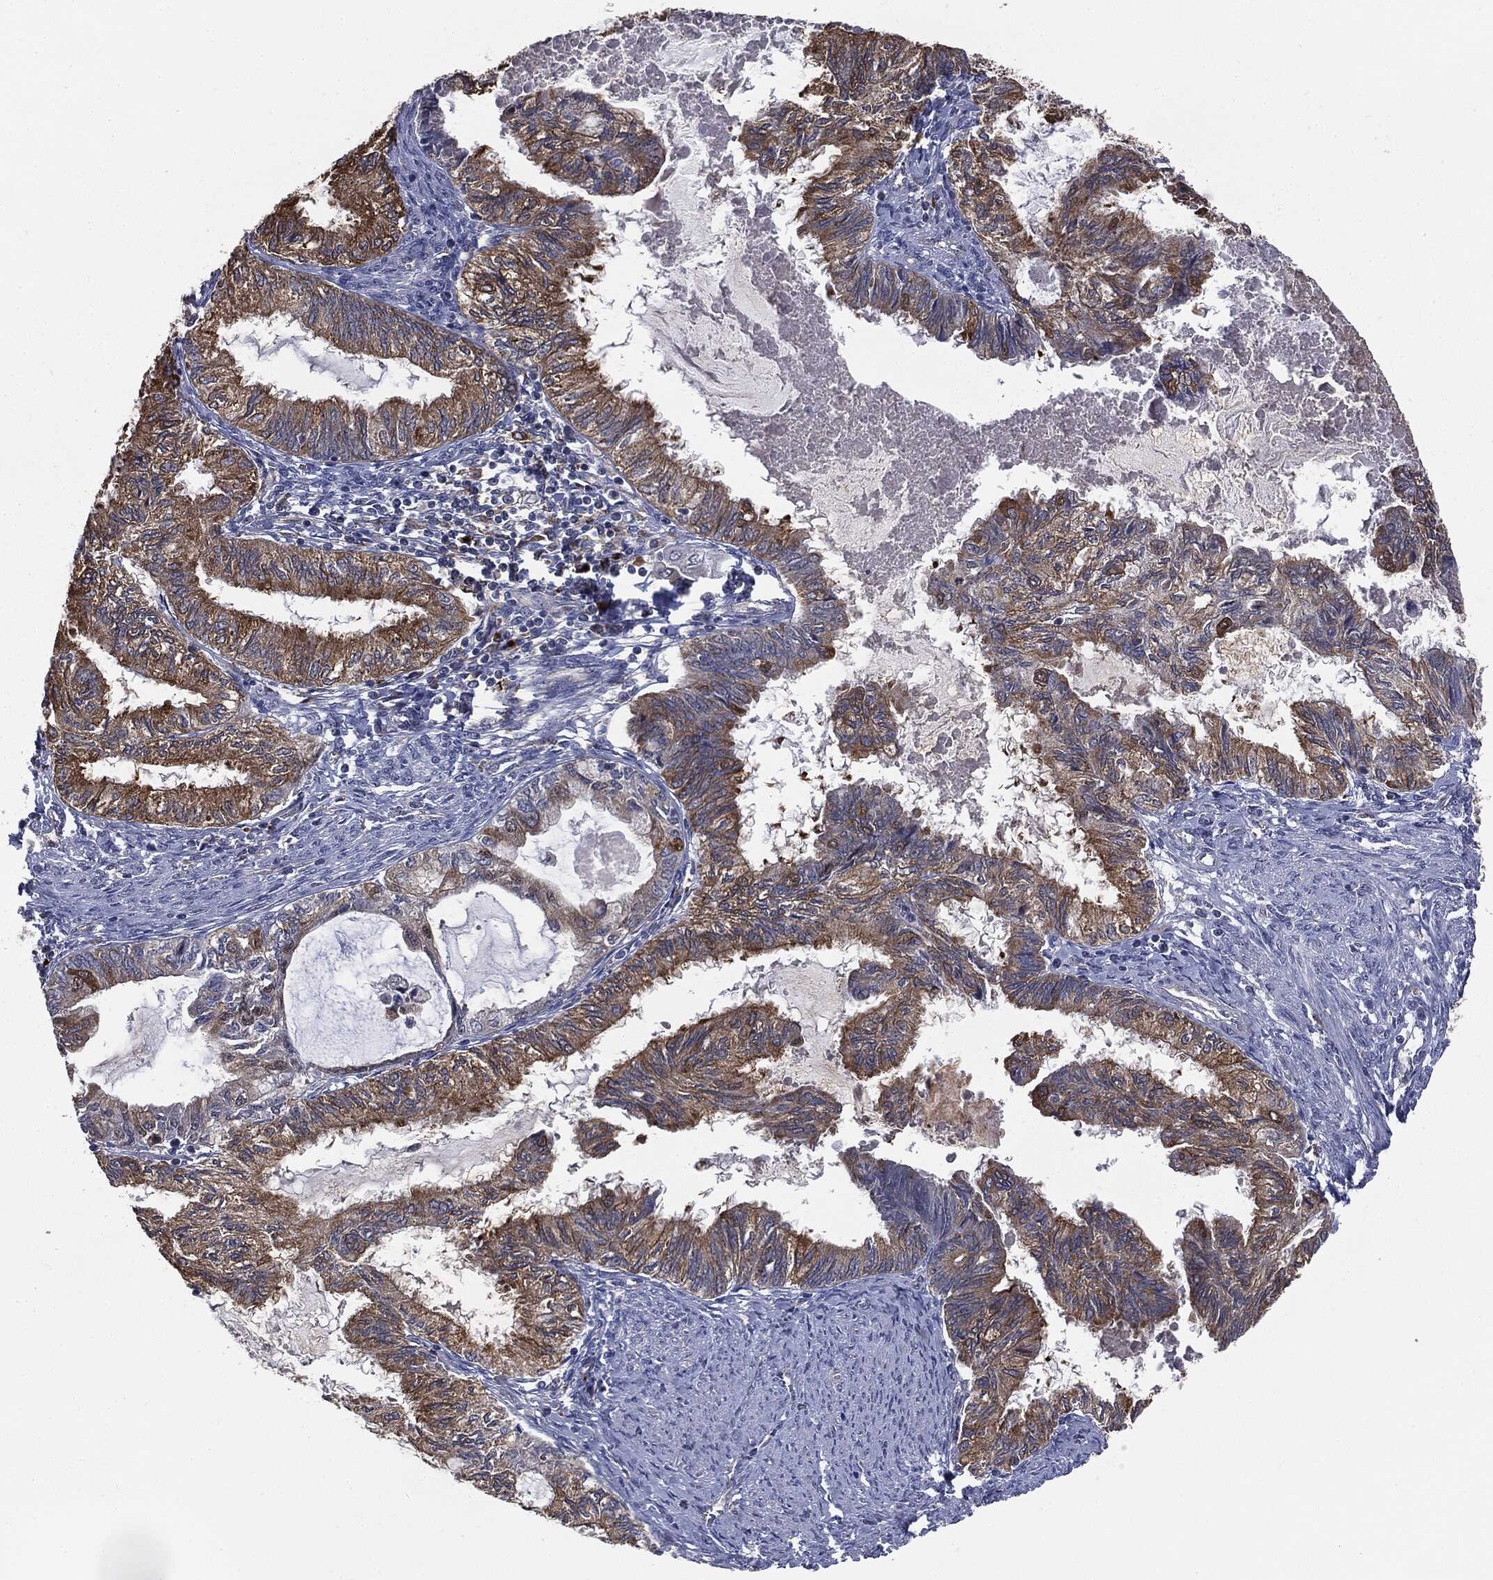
{"staining": {"intensity": "moderate", "quantity": ">75%", "location": "cytoplasmic/membranous"}, "tissue": "endometrial cancer", "cell_type": "Tumor cells", "image_type": "cancer", "snomed": [{"axis": "morphology", "description": "Adenocarcinoma, NOS"}, {"axis": "topography", "description": "Endometrium"}], "caption": "This histopathology image exhibits immunohistochemistry (IHC) staining of endometrial cancer (adenocarcinoma), with medium moderate cytoplasmic/membranous staining in approximately >75% of tumor cells.", "gene": "TRMT1L", "patient": {"sex": "female", "age": 86}}